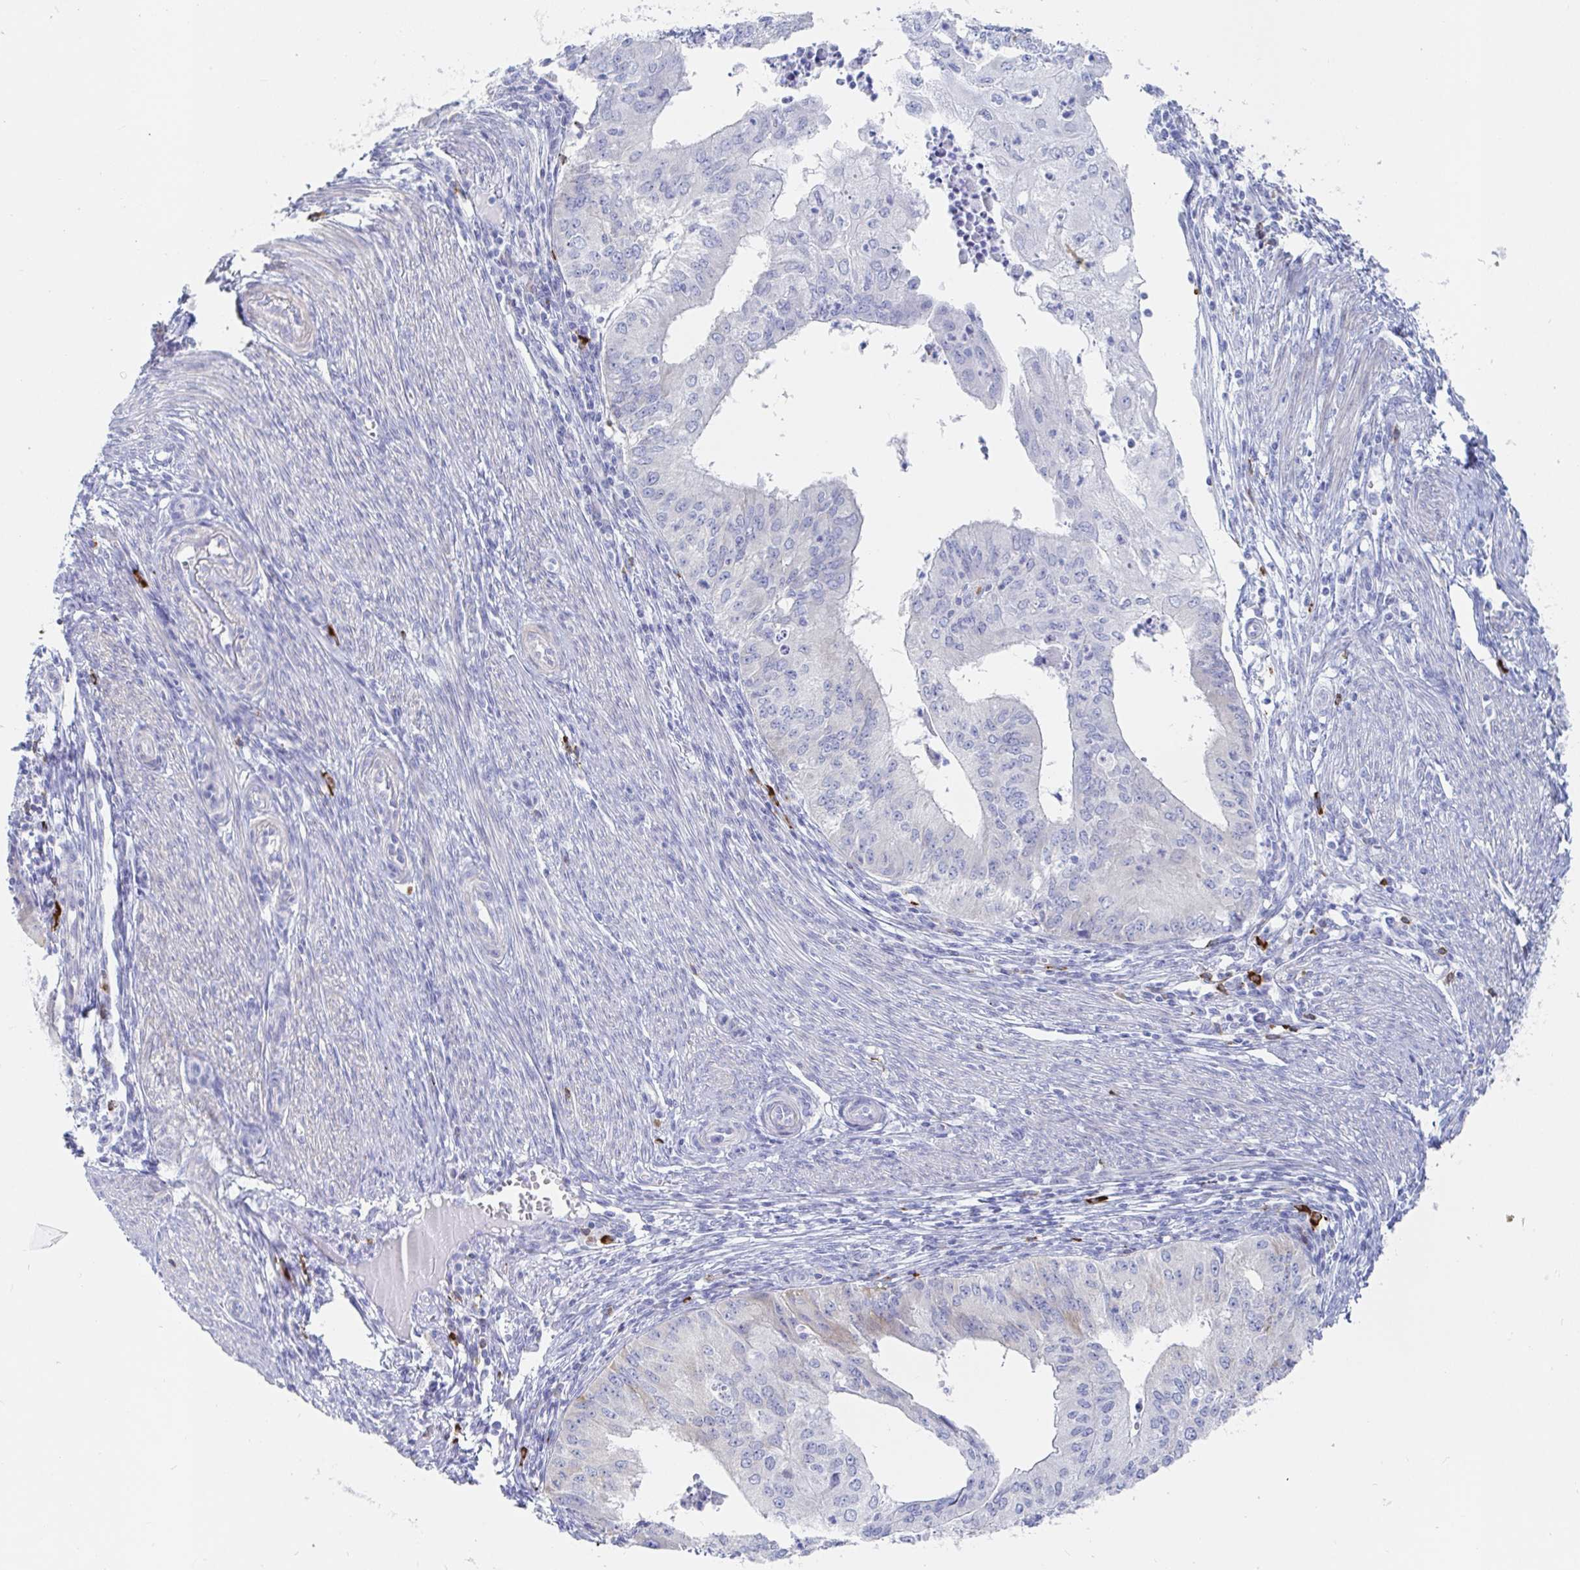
{"staining": {"intensity": "negative", "quantity": "none", "location": "none"}, "tissue": "endometrial cancer", "cell_type": "Tumor cells", "image_type": "cancer", "snomed": [{"axis": "morphology", "description": "Adenocarcinoma, NOS"}, {"axis": "topography", "description": "Endometrium"}], "caption": "Immunohistochemistry micrograph of neoplastic tissue: adenocarcinoma (endometrial) stained with DAB shows no significant protein positivity in tumor cells. The staining is performed using DAB (3,3'-diaminobenzidine) brown chromogen with nuclei counter-stained in using hematoxylin.", "gene": "PACSIN1", "patient": {"sex": "female", "age": 50}}